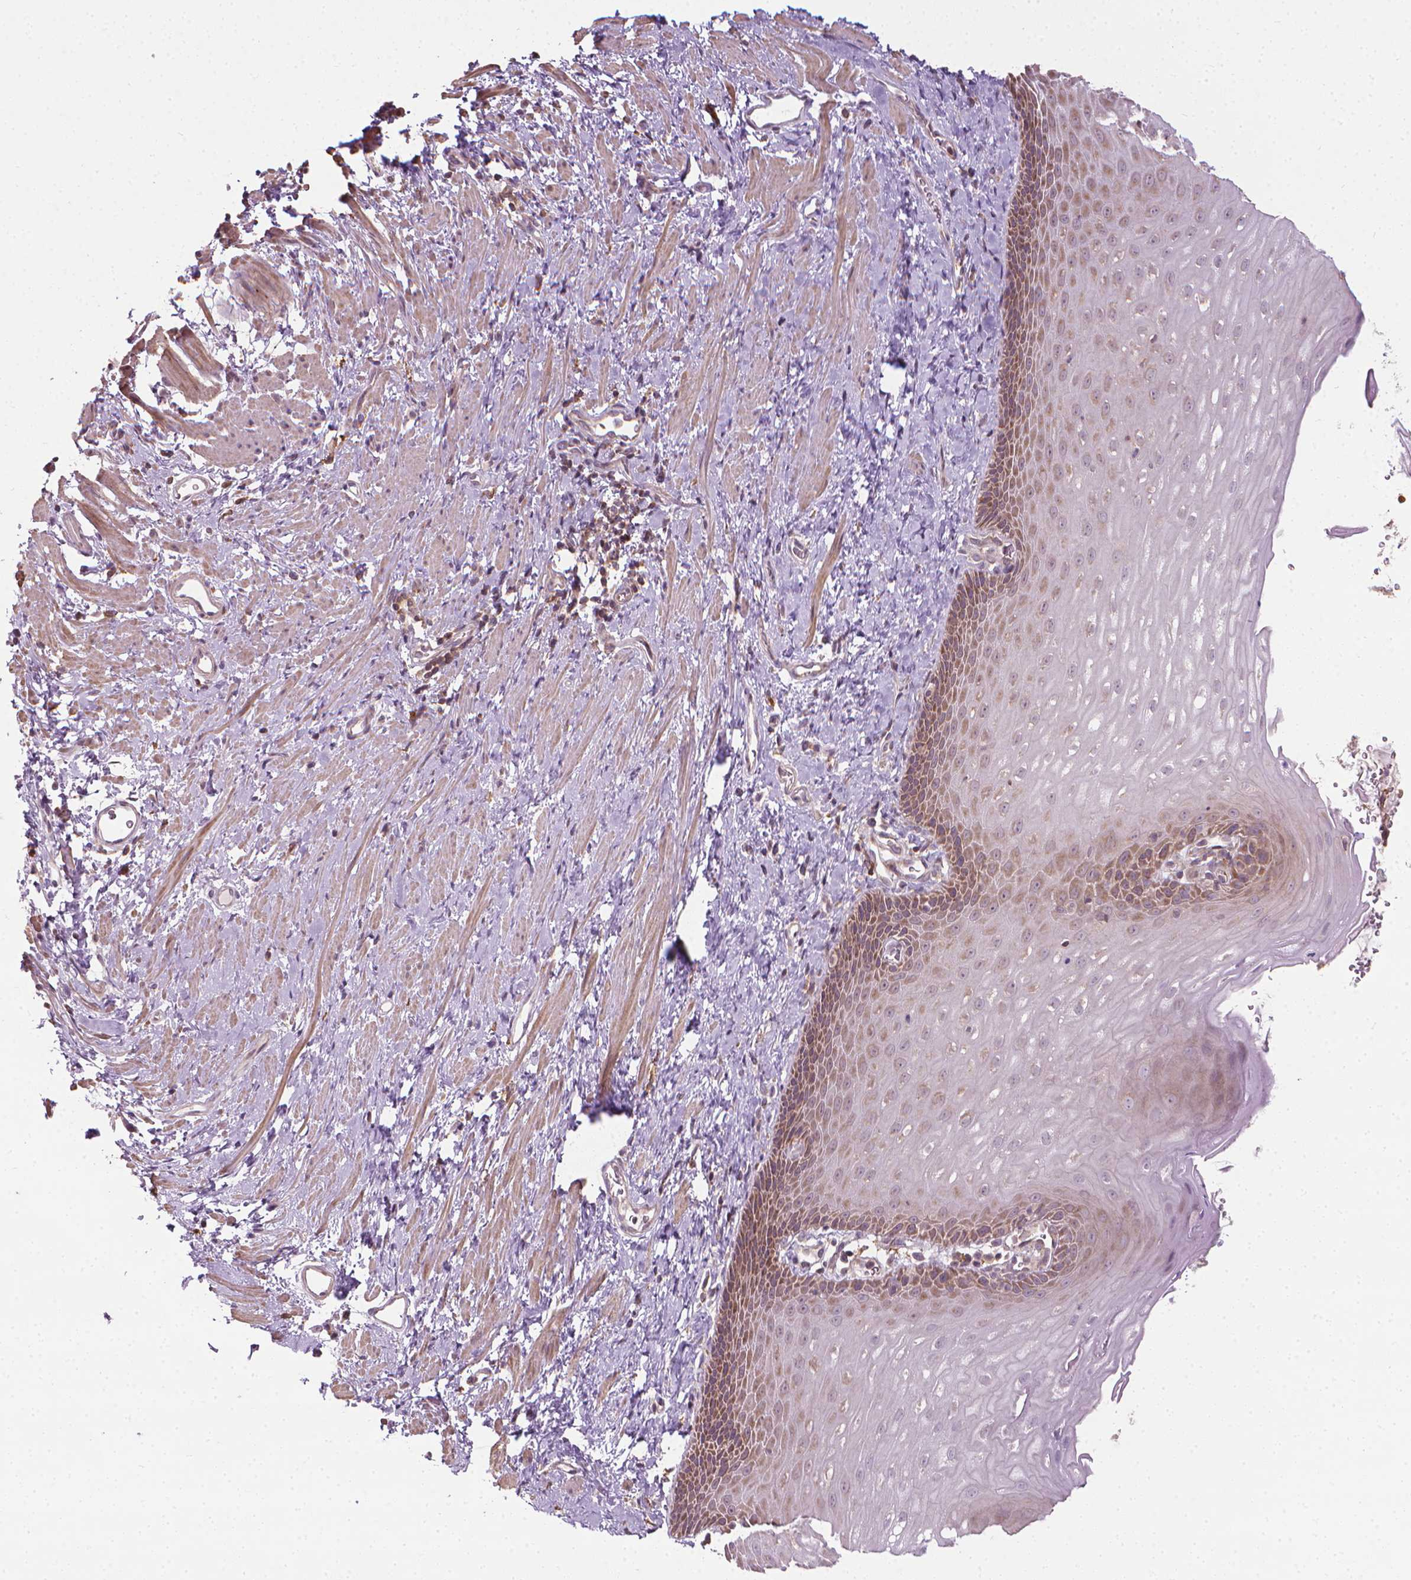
{"staining": {"intensity": "moderate", "quantity": "25%-75%", "location": "cytoplasmic/membranous"}, "tissue": "esophagus", "cell_type": "Squamous epithelial cells", "image_type": "normal", "snomed": [{"axis": "morphology", "description": "Normal tissue, NOS"}, {"axis": "topography", "description": "Esophagus"}], "caption": "Immunohistochemical staining of normal esophagus displays medium levels of moderate cytoplasmic/membranous staining in approximately 25%-75% of squamous epithelial cells.", "gene": "PRAG1", "patient": {"sex": "male", "age": 64}}